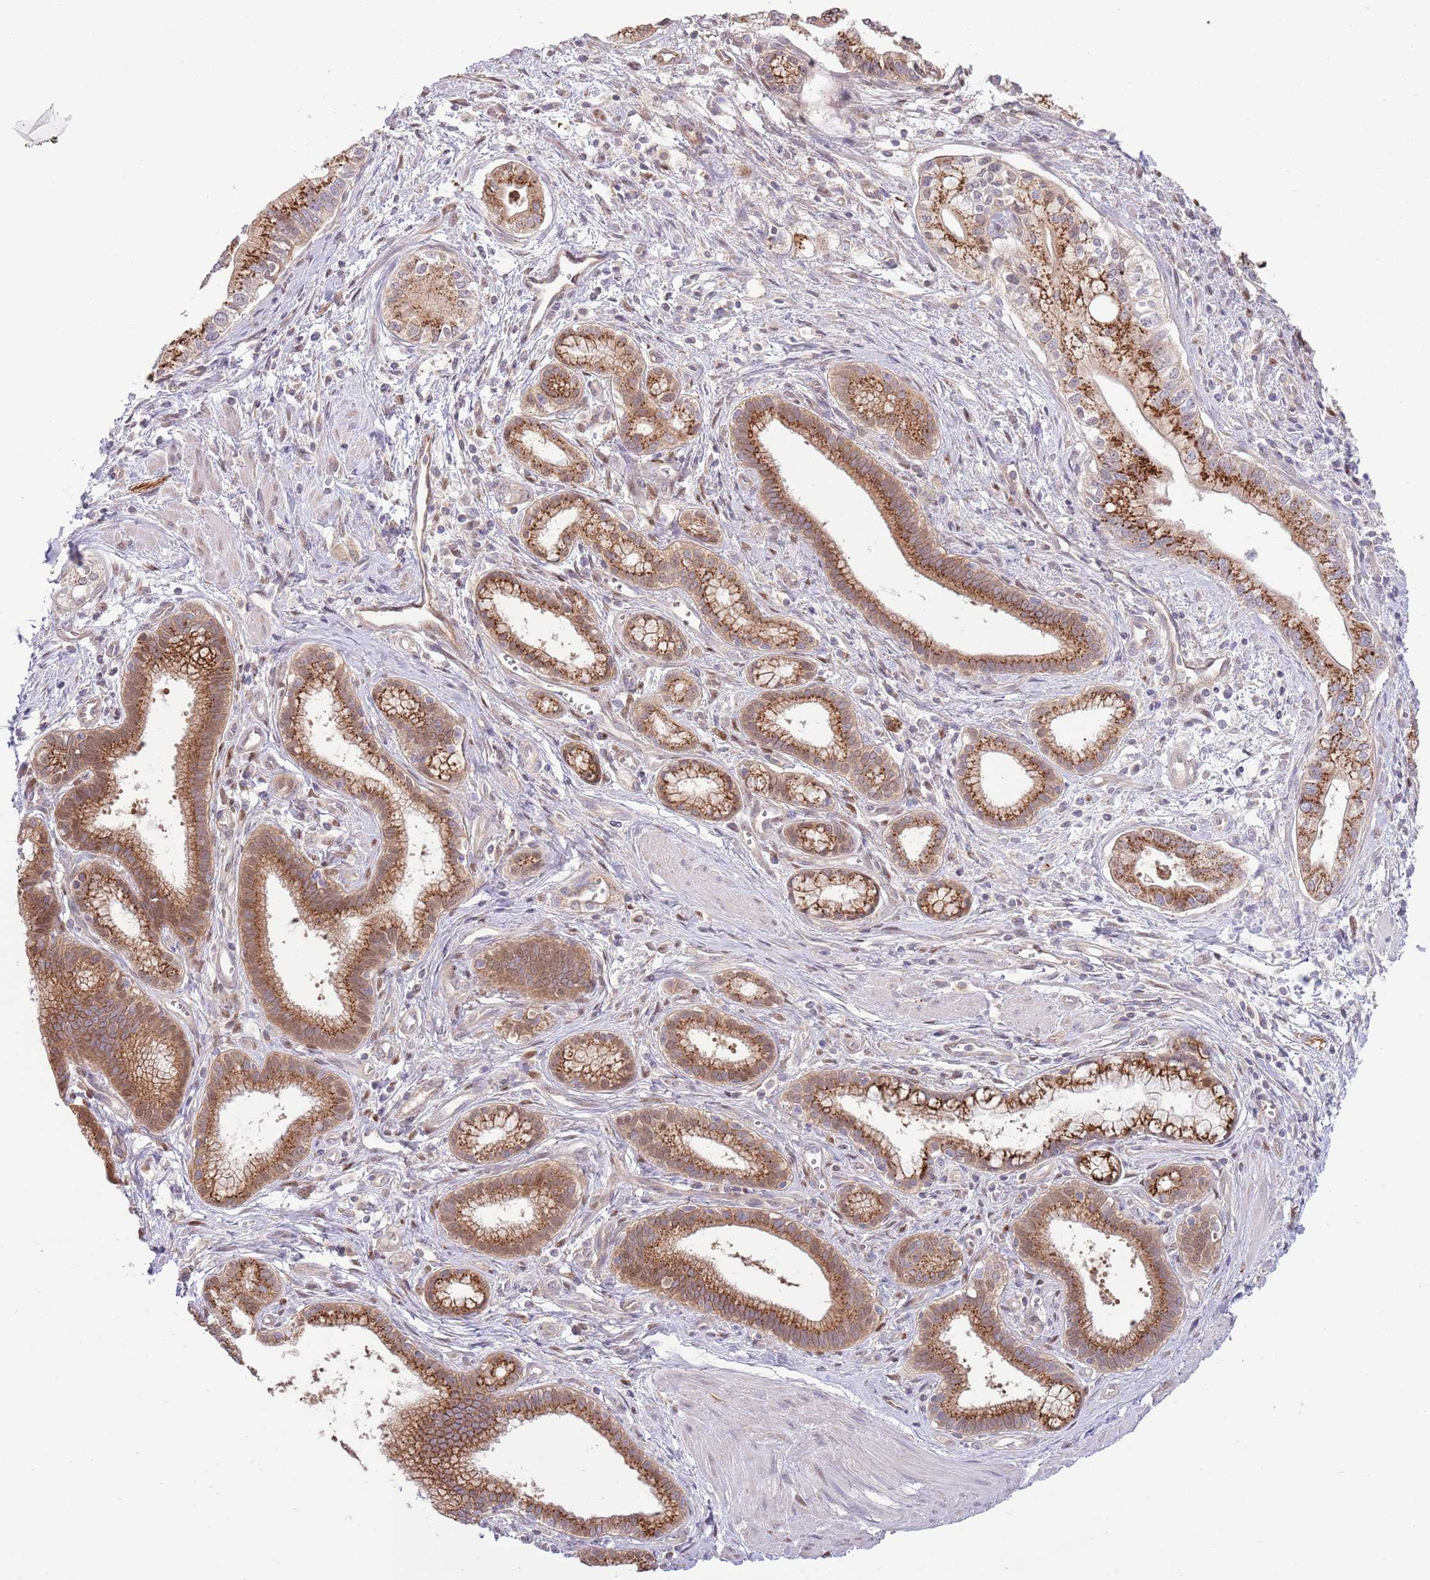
{"staining": {"intensity": "strong", "quantity": ">75%", "location": "cytoplasmic/membranous"}, "tissue": "pancreatic cancer", "cell_type": "Tumor cells", "image_type": "cancer", "snomed": [{"axis": "morphology", "description": "Adenocarcinoma, NOS"}, {"axis": "topography", "description": "Pancreas"}], "caption": "Tumor cells display high levels of strong cytoplasmic/membranous staining in approximately >75% of cells in adenocarcinoma (pancreatic).", "gene": "ARL2BP", "patient": {"sex": "male", "age": 78}}